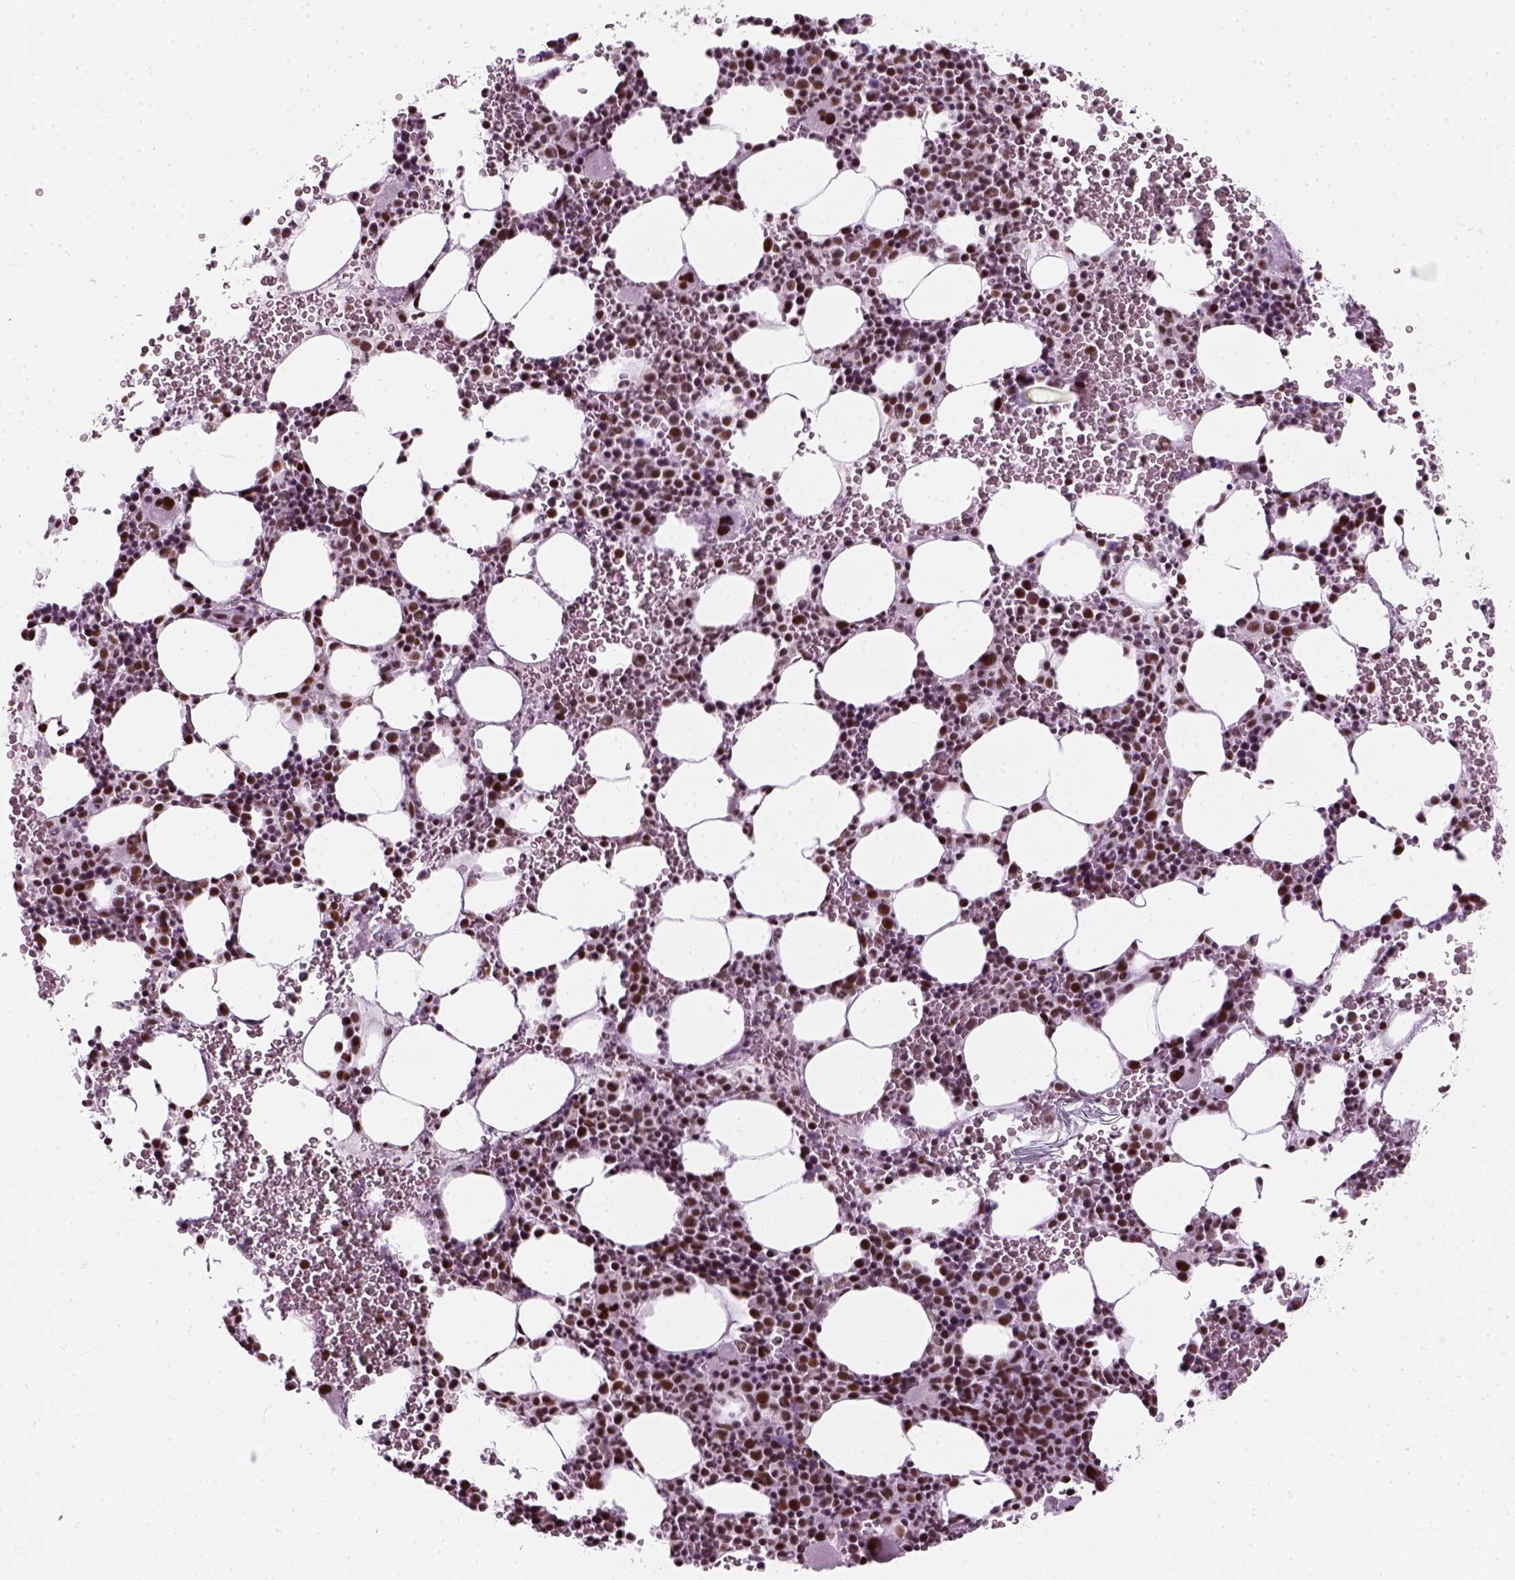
{"staining": {"intensity": "strong", "quantity": "<25%", "location": "nuclear"}, "tissue": "bone marrow", "cell_type": "Hematopoietic cells", "image_type": "normal", "snomed": [{"axis": "morphology", "description": "Normal tissue, NOS"}, {"axis": "topography", "description": "Bone marrow"}], "caption": "The micrograph demonstrates staining of normal bone marrow, revealing strong nuclear protein expression (brown color) within hematopoietic cells.", "gene": "GTF2F1", "patient": {"sex": "male", "age": 82}}